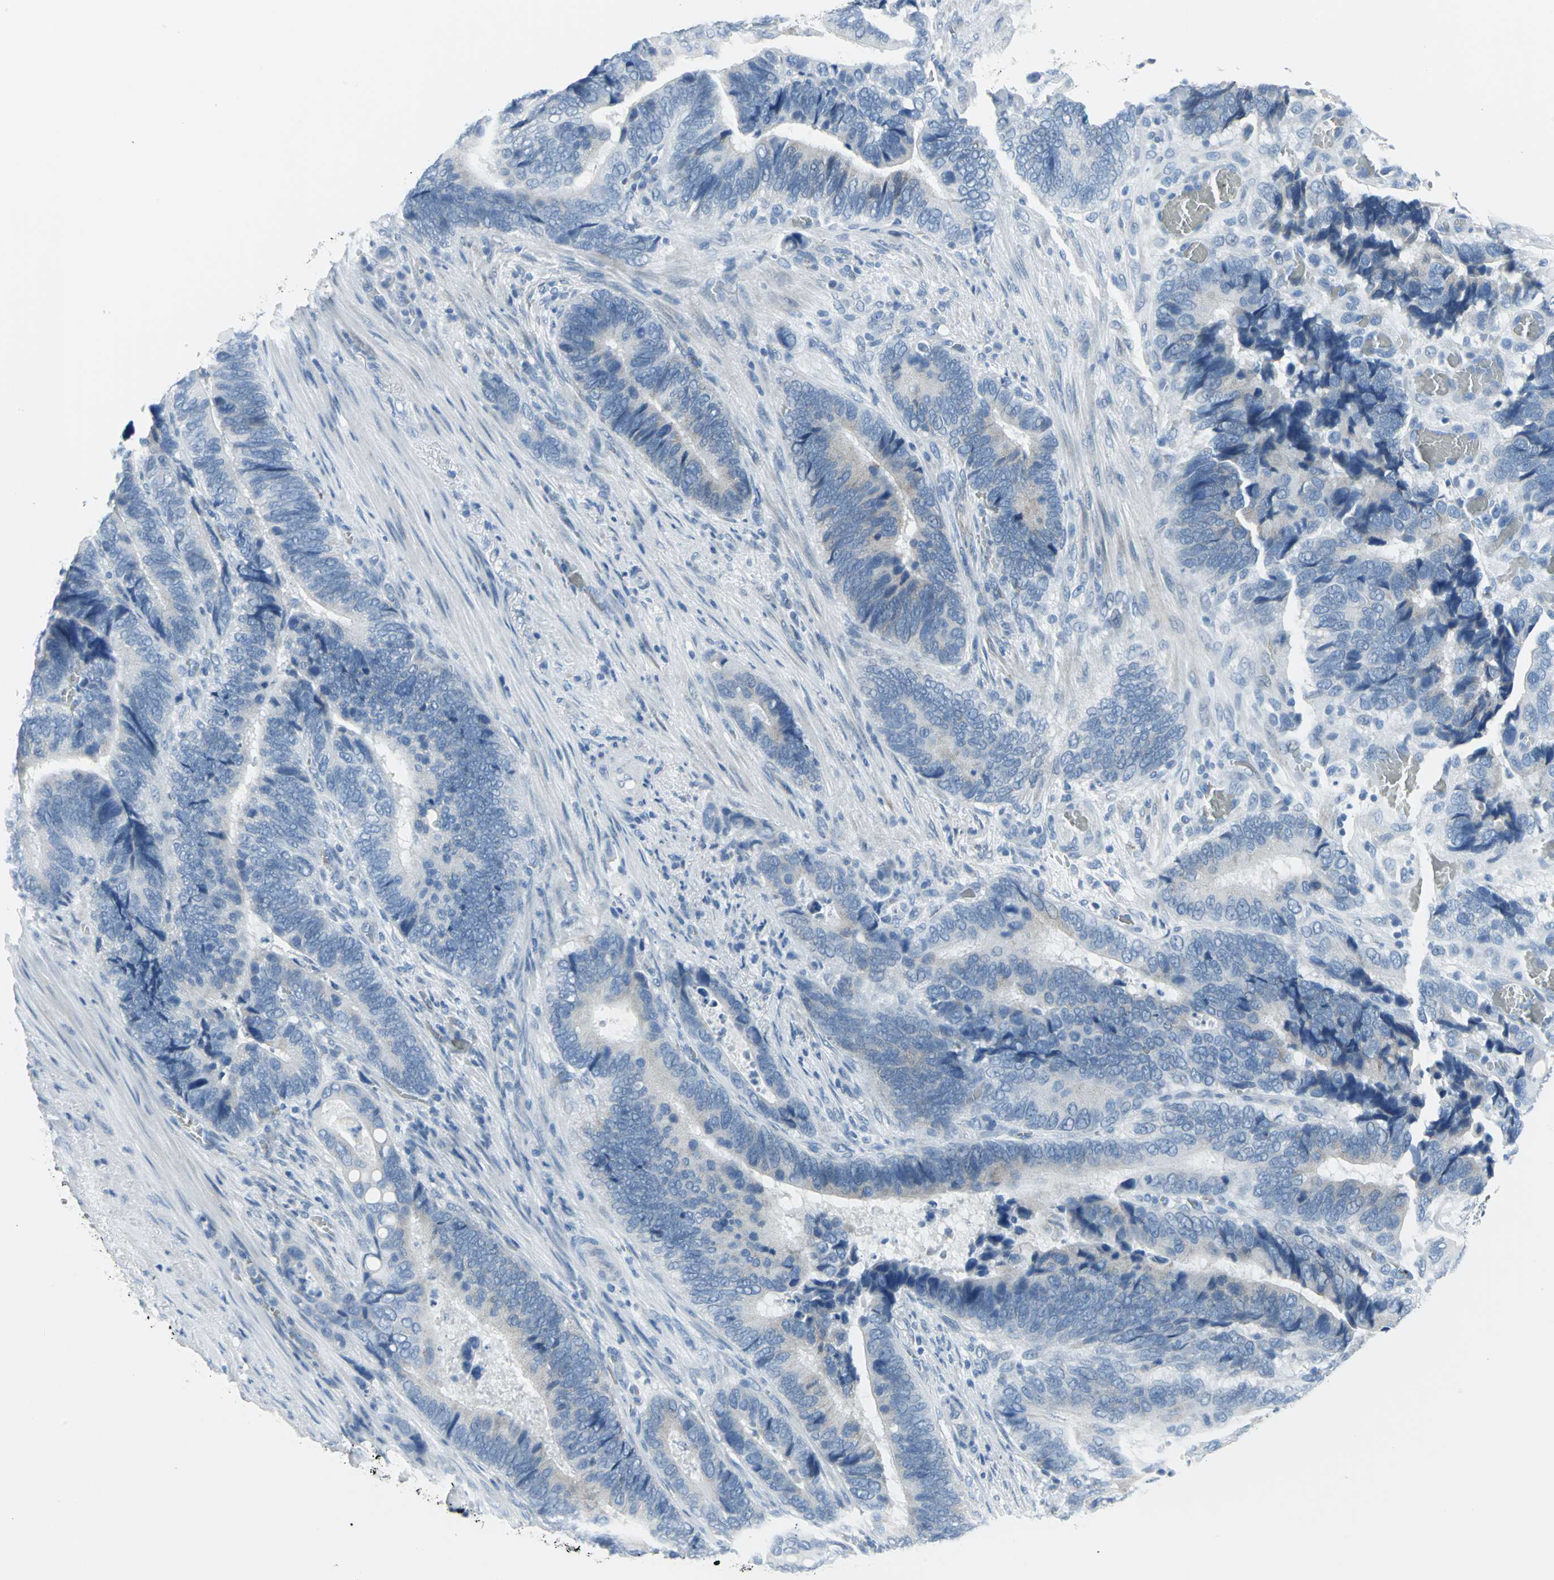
{"staining": {"intensity": "weak", "quantity": "<25%", "location": "cytoplasmic/membranous"}, "tissue": "colorectal cancer", "cell_type": "Tumor cells", "image_type": "cancer", "snomed": [{"axis": "morphology", "description": "Adenocarcinoma, NOS"}, {"axis": "topography", "description": "Colon"}], "caption": "This is a histopathology image of immunohistochemistry (IHC) staining of colorectal adenocarcinoma, which shows no expression in tumor cells.", "gene": "CYB5A", "patient": {"sex": "male", "age": 72}}